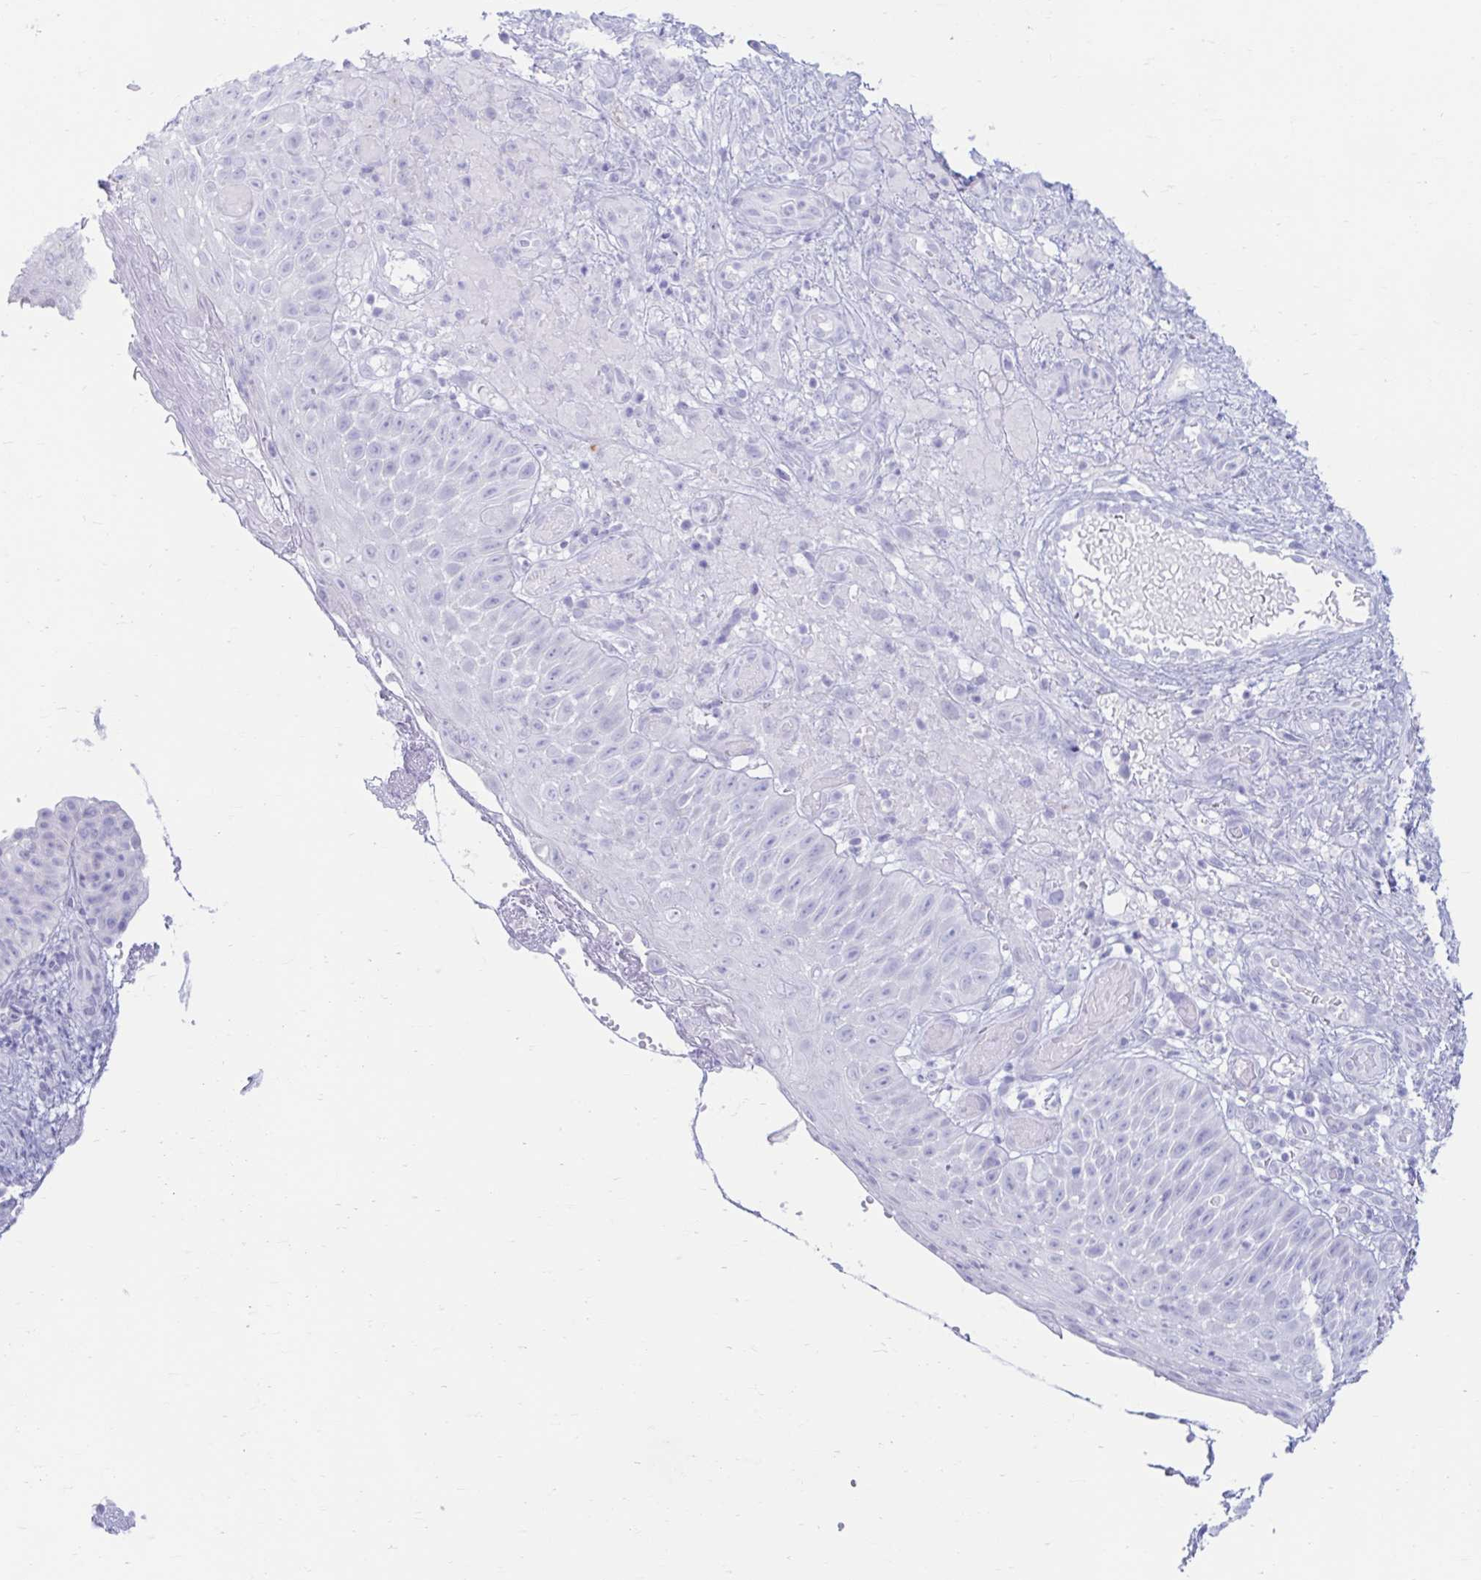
{"staining": {"intensity": "negative", "quantity": "none", "location": "none"}, "tissue": "nasopharynx", "cell_type": "Respiratory epithelial cells", "image_type": "normal", "snomed": [{"axis": "morphology", "description": "Normal tissue, NOS"}, {"axis": "morphology", "description": "Inflammation, NOS"}, {"axis": "topography", "description": "Nasopharynx"}], "caption": "Immunohistochemical staining of normal human nasopharynx shows no significant staining in respiratory epithelial cells. Brightfield microscopy of immunohistochemistry (IHC) stained with DAB (brown) and hematoxylin (blue), captured at high magnification.", "gene": "ERICH6", "patient": {"sex": "male", "age": 54}}